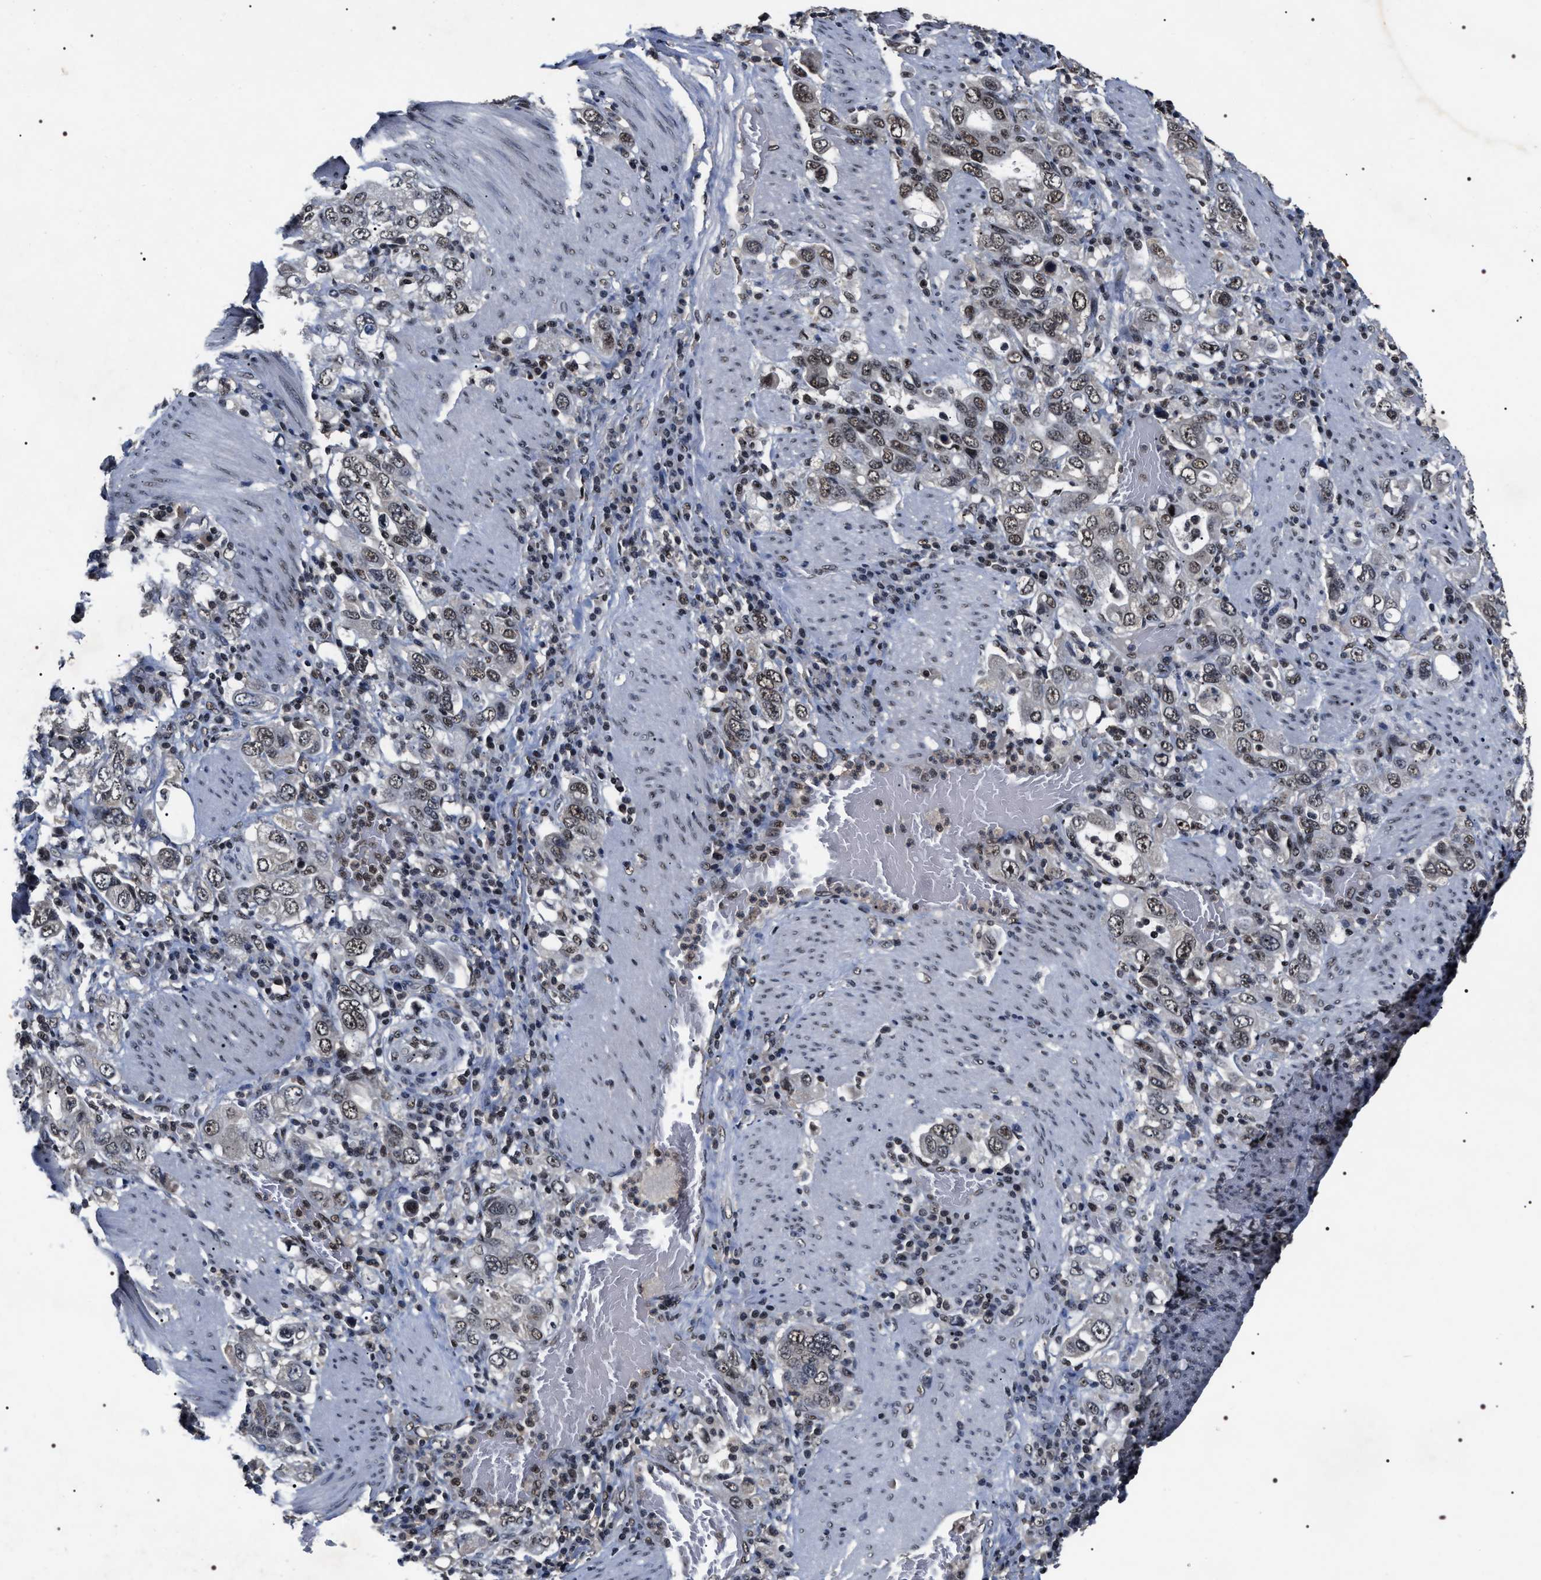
{"staining": {"intensity": "moderate", "quantity": "25%-75%", "location": "nuclear"}, "tissue": "stomach cancer", "cell_type": "Tumor cells", "image_type": "cancer", "snomed": [{"axis": "morphology", "description": "Adenocarcinoma, NOS"}, {"axis": "topography", "description": "Stomach, upper"}], "caption": "Immunohistochemical staining of adenocarcinoma (stomach) demonstrates moderate nuclear protein staining in about 25%-75% of tumor cells.", "gene": "RRP1B", "patient": {"sex": "male", "age": 62}}